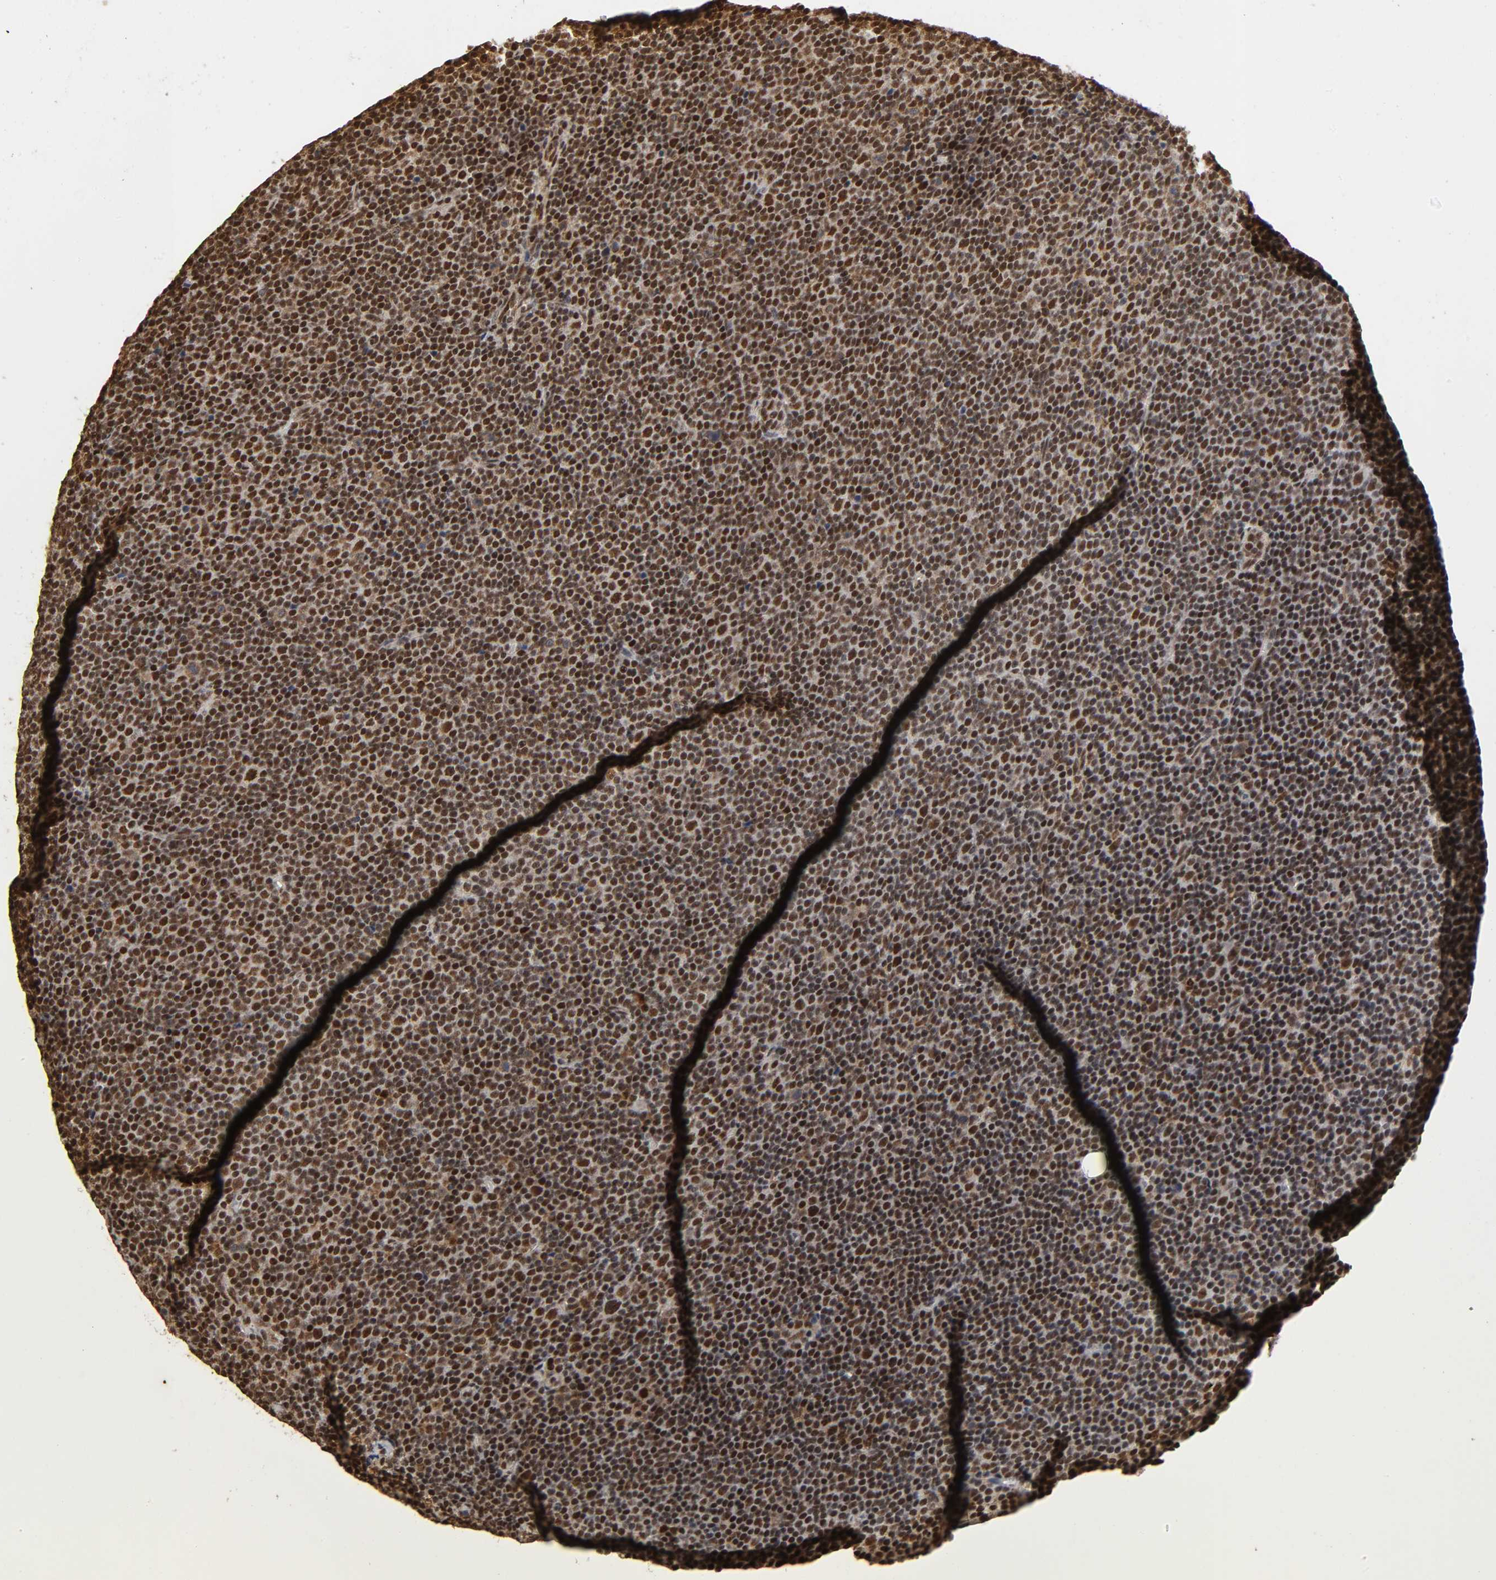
{"staining": {"intensity": "strong", "quantity": ">75%", "location": "nuclear"}, "tissue": "lymphoma", "cell_type": "Tumor cells", "image_type": "cancer", "snomed": [{"axis": "morphology", "description": "Malignant lymphoma, non-Hodgkin's type, Low grade"}, {"axis": "topography", "description": "Lymph node"}], "caption": "Low-grade malignant lymphoma, non-Hodgkin's type was stained to show a protein in brown. There is high levels of strong nuclear expression in about >75% of tumor cells.", "gene": "RNF122", "patient": {"sex": "female", "age": 67}}